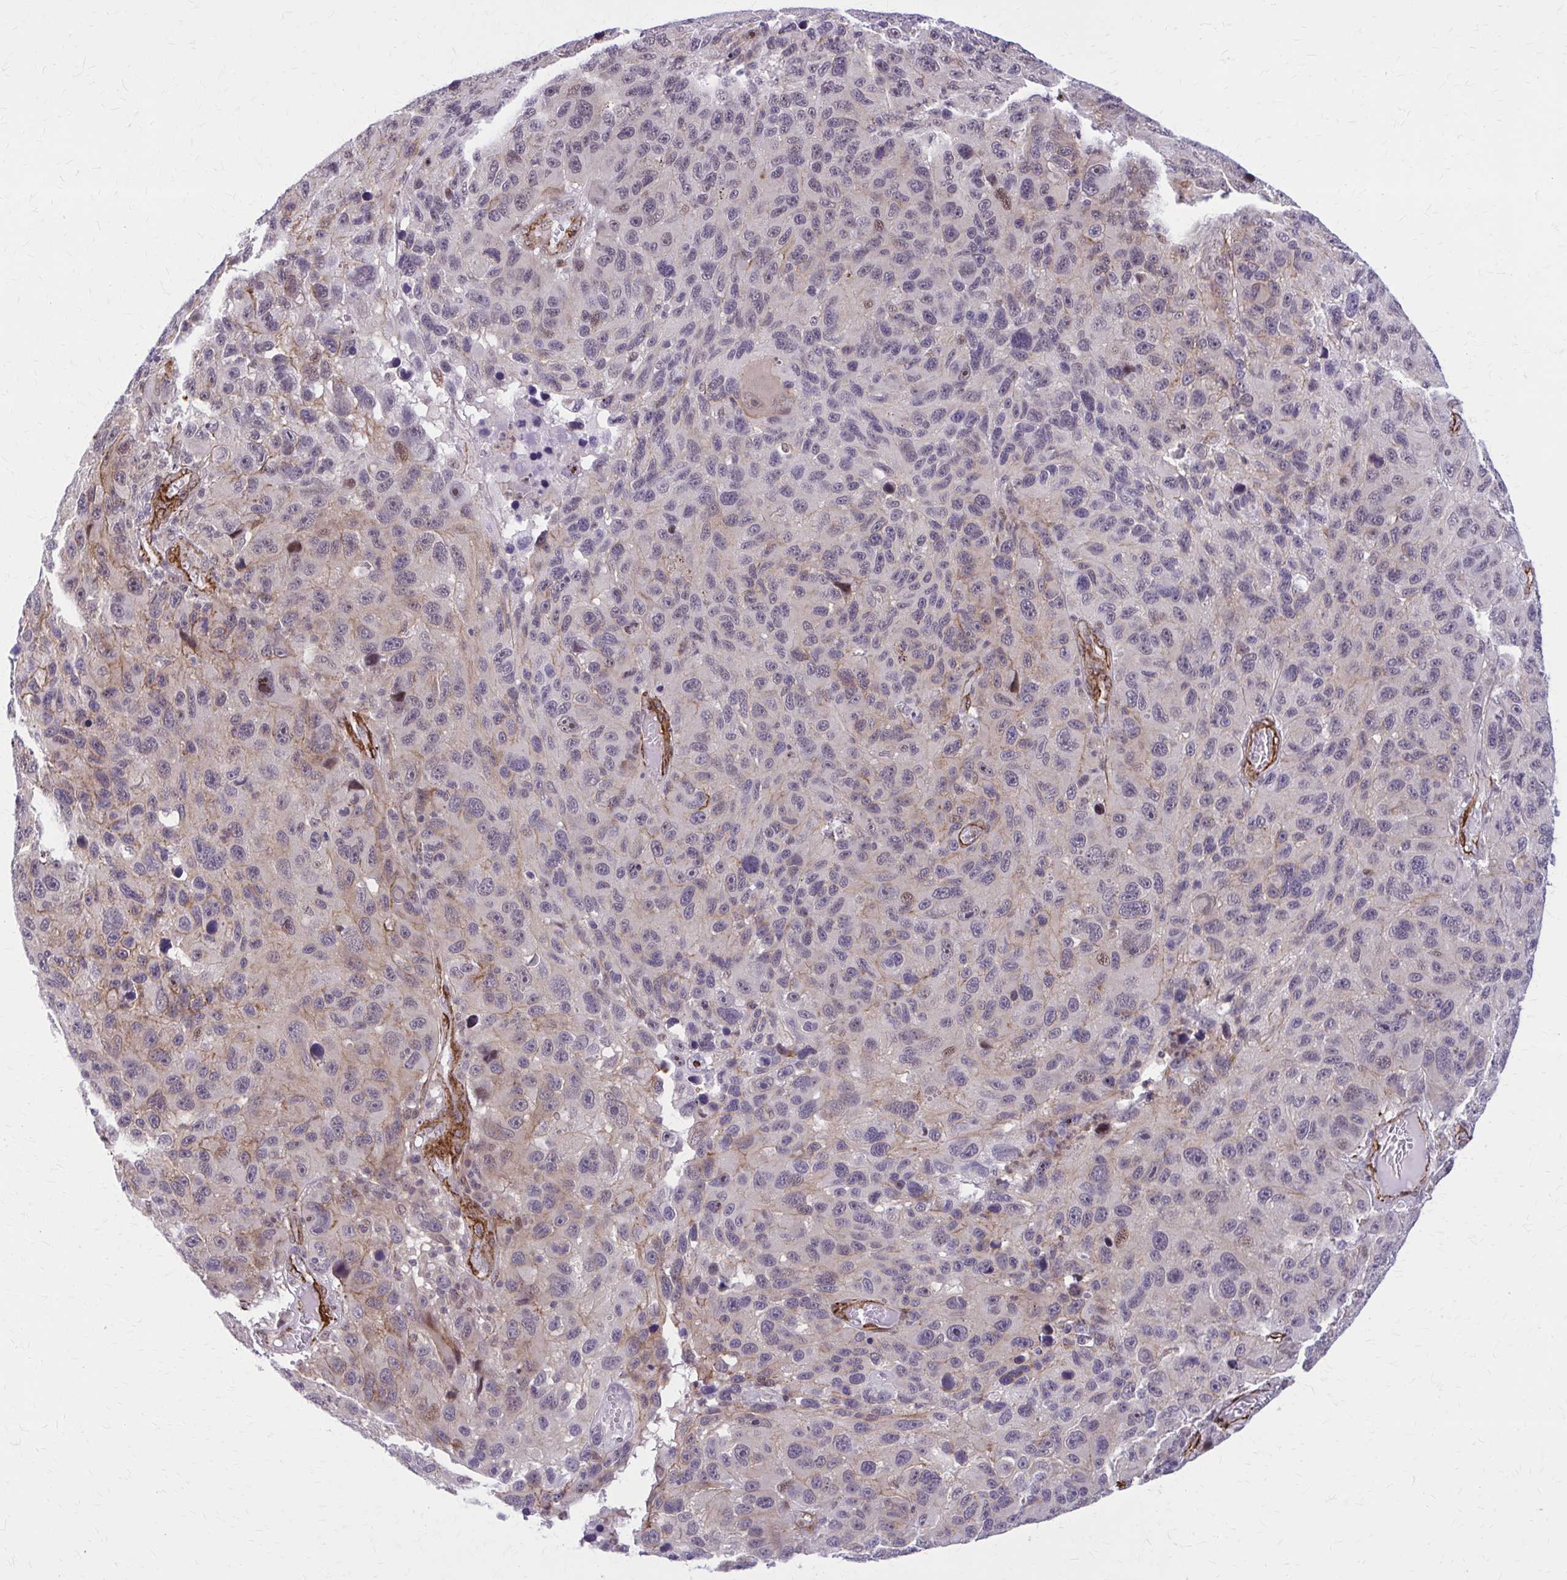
{"staining": {"intensity": "moderate", "quantity": "25%-75%", "location": "nuclear"}, "tissue": "melanoma", "cell_type": "Tumor cells", "image_type": "cancer", "snomed": [{"axis": "morphology", "description": "Malignant melanoma, NOS"}, {"axis": "topography", "description": "Skin"}], "caption": "Human malignant melanoma stained with a brown dye demonstrates moderate nuclear positive staining in about 25%-75% of tumor cells.", "gene": "NRBF2", "patient": {"sex": "male", "age": 53}}